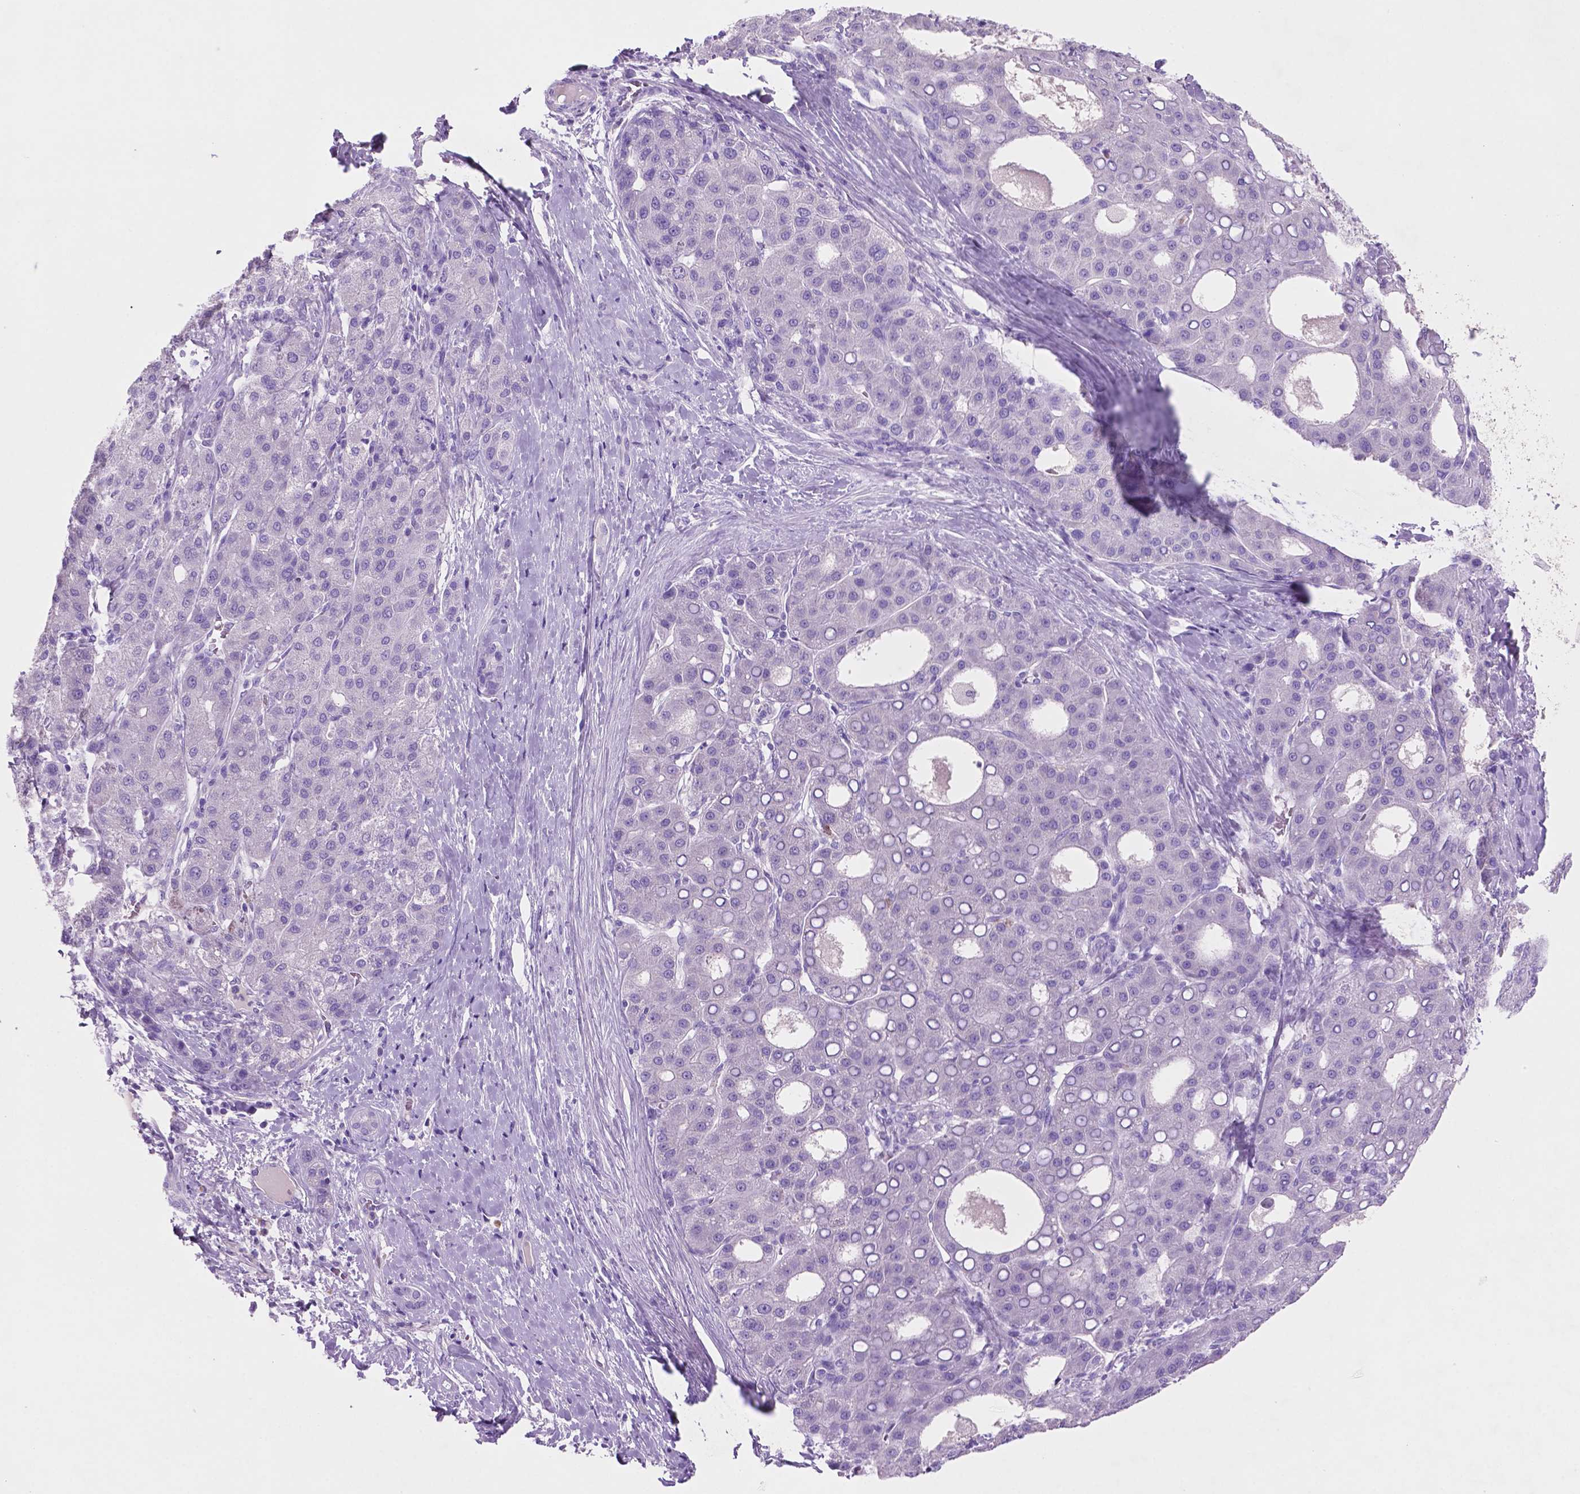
{"staining": {"intensity": "negative", "quantity": "none", "location": "none"}, "tissue": "liver cancer", "cell_type": "Tumor cells", "image_type": "cancer", "snomed": [{"axis": "morphology", "description": "Carcinoma, Hepatocellular, NOS"}, {"axis": "topography", "description": "Liver"}], "caption": "This histopathology image is of liver hepatocellular carcinoma stained with immunohistochemistry (IHC) to label a protein in brown with the nuclei are counter-stained blue. There is no staining in tumor cells.", "gene": "POU4F1", "patient": {"sex": "male", "age": 65}}